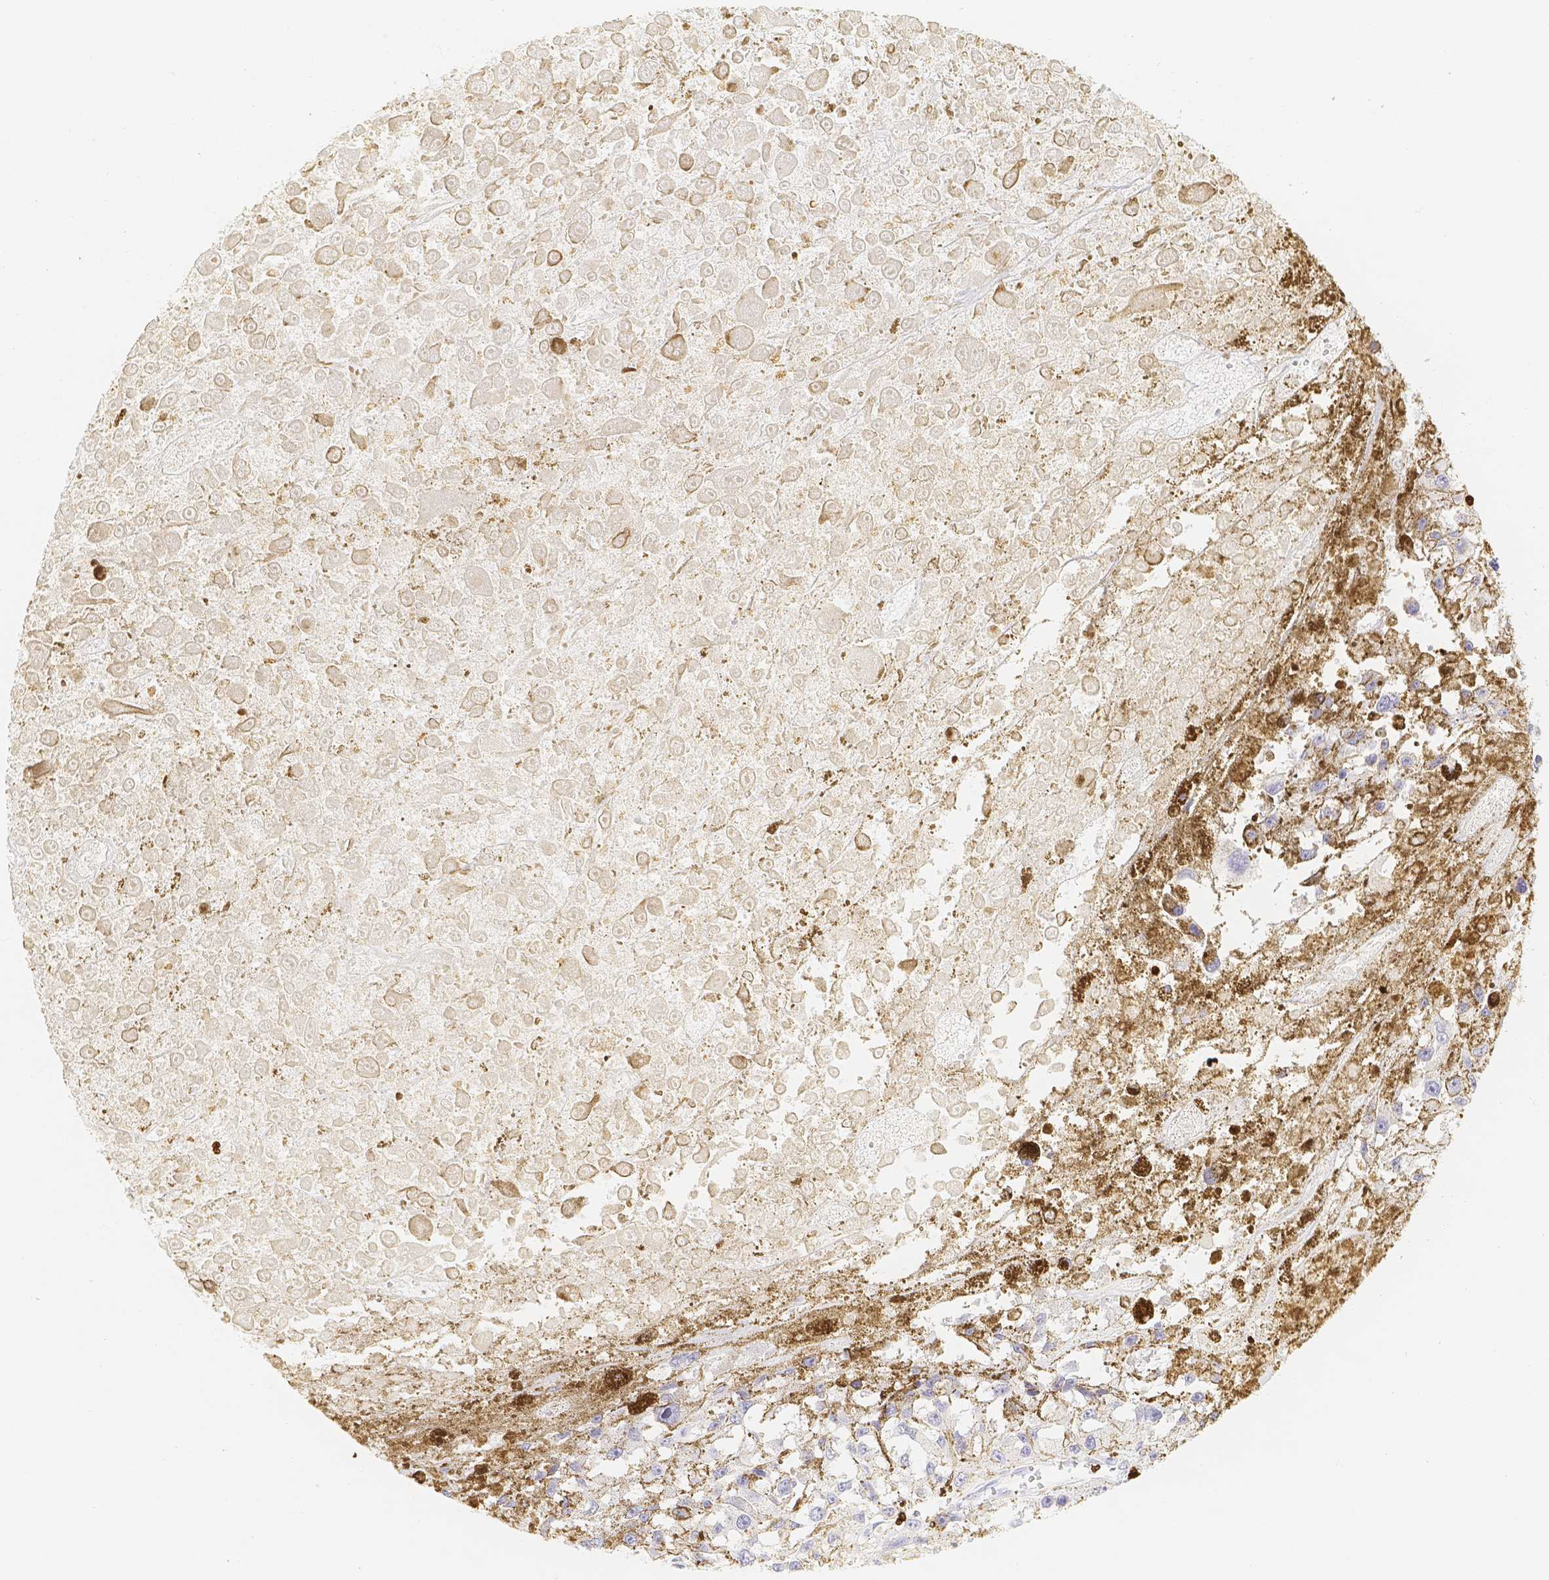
{"staining": {"intensity": "negative", "quantity": "none", "location": "none"}, "tissue": "melanoma", "cell_type": "Tumor cells", "image_type": "cancer", "snomed": [{"axis": "morphology", "description": "Malignant melanoma, Metastatic site"}, {"axis": "topography", "description": "Lymph node"}], "caption": "Immunohistochemistry of human malignant melanoma (metastatic site) exhibits no staining in tumor cells. Nuclei are stained in blue.", "gene": "PADI4", "patient": {"sex": "male", "age": 59}}